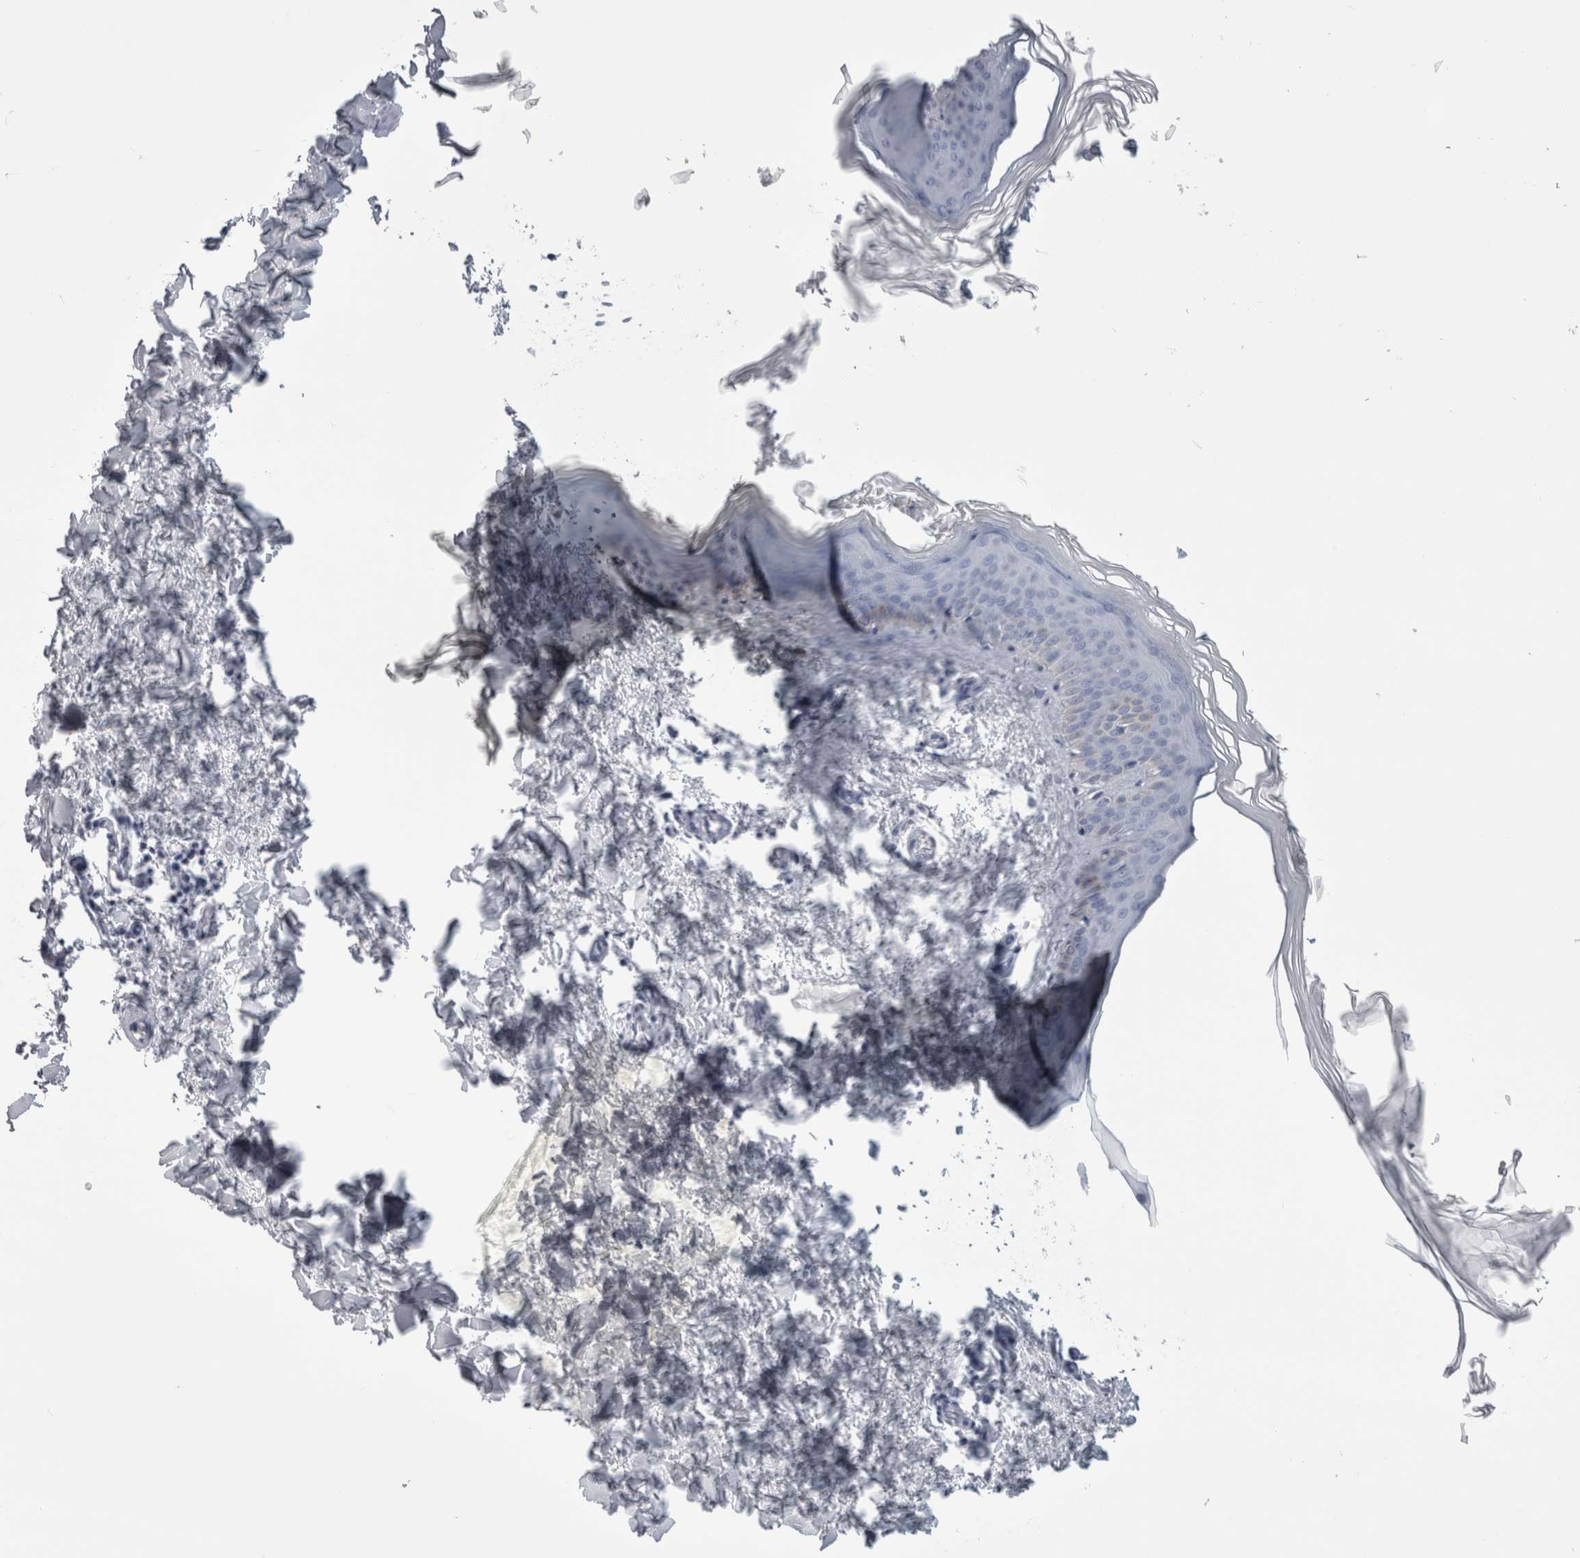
{"staining": {"intensity": "negative", "quantity": "none", "location": "none"}, "tissue": "skin", "cell_type": "Fibroblasts", "image_type": "normal", "snomed": [{"axis": "morphology", "description": "Normal tissue, NOS"}, {"axis": "topography", "description": "Skin"}], "caption": "DAB (3,3'-diaminobenzidine) immunohistochemical staining of normal skin displays no significant expression in fibroblasts.", "gene": "ALDH8A1", "patient": {"sex": "female", "age": 27}}